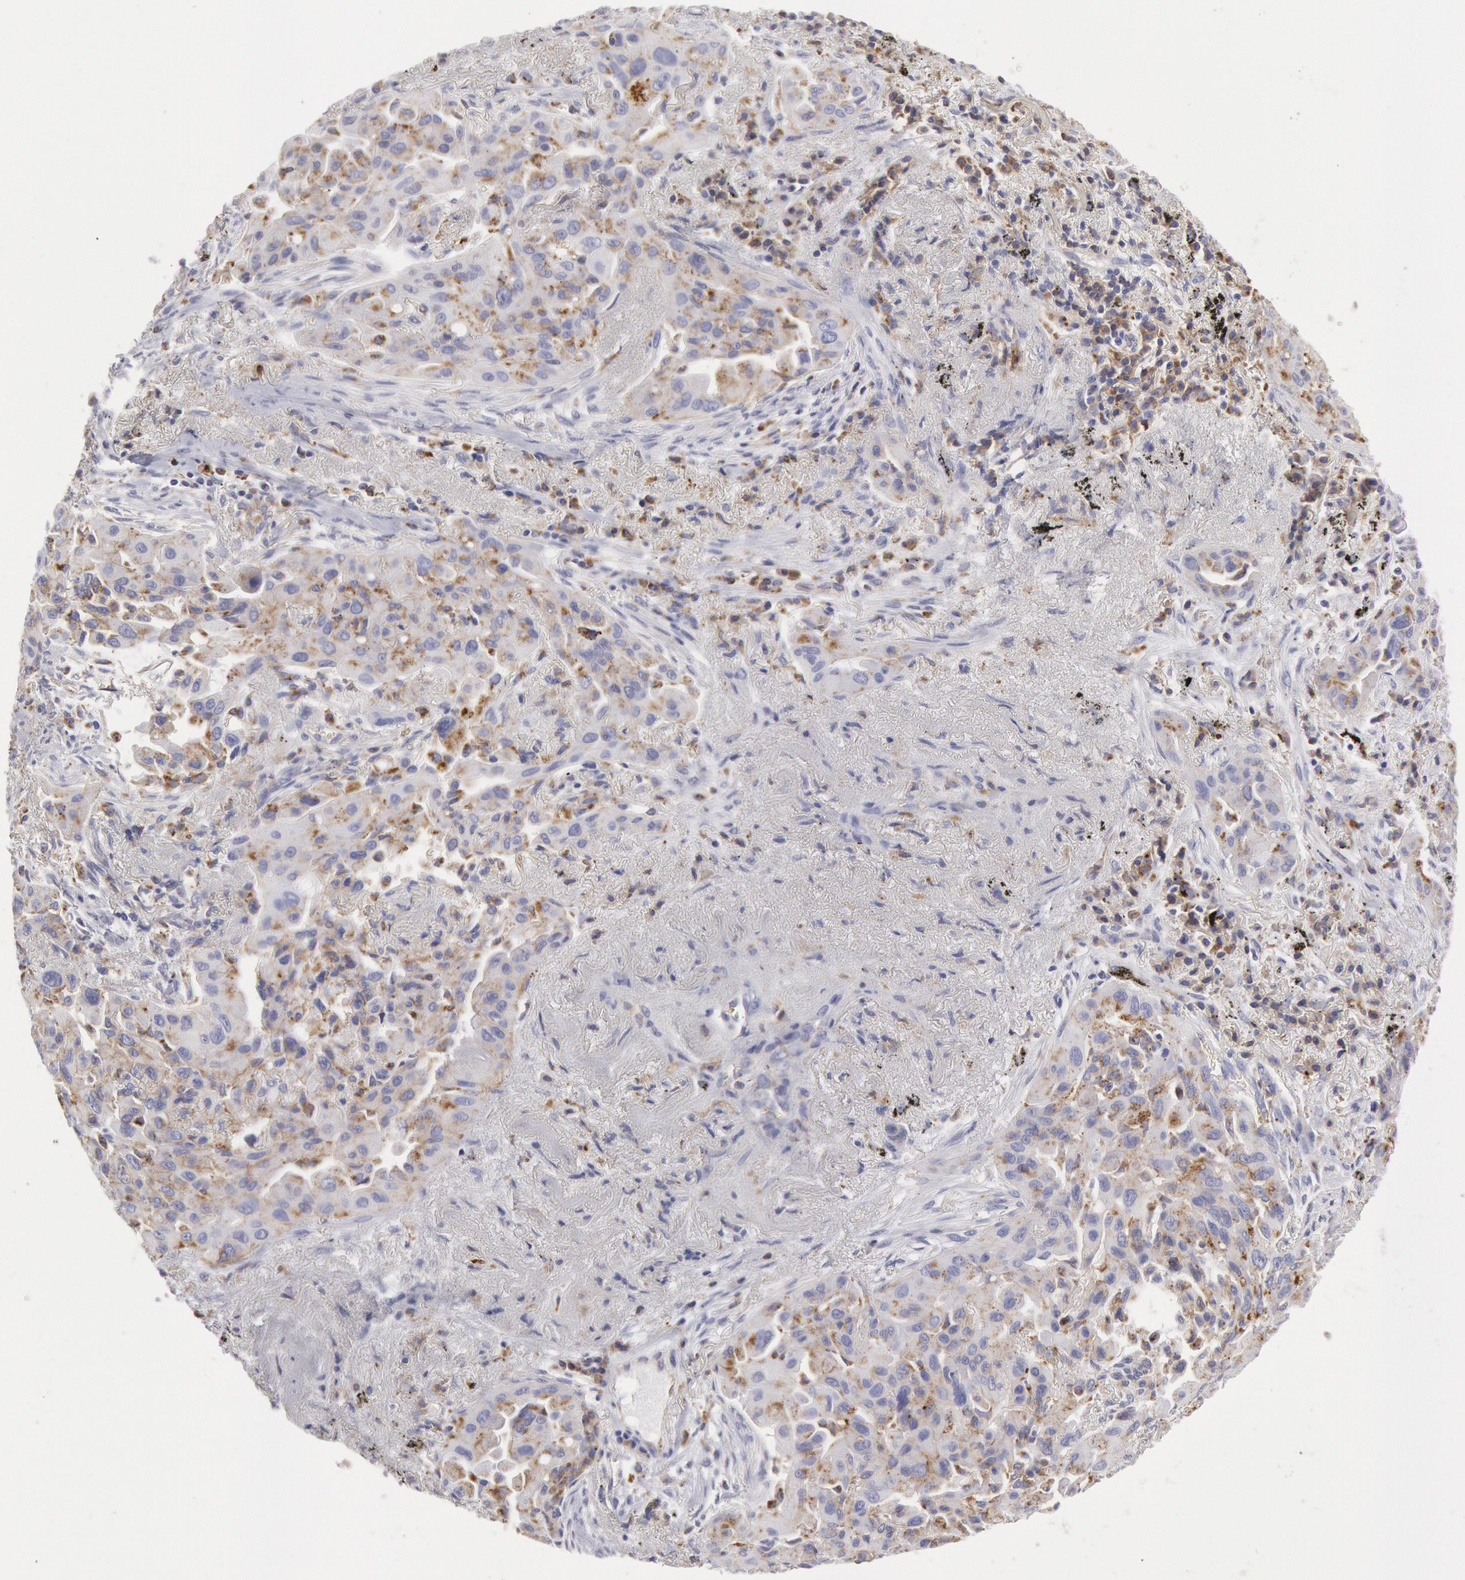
{"staining": {"intensity": "weak", "quantity": "<25%", "location": "cytoplasmic/membranous"}, "tissue": "lung cancer", "cell_type": "Tumor cells", "image_type": "cancer", "snomed": [{"axis": "morphology", "description": "Adenocarcinoma, NOS"}, {"axis": "topography", "description": "Lung"}], "caption": "Protein analysis of lung cancer (adenocarcinoma) shows no significant positivity in tumor cells.", "gene": "FLOT1", "patient": {"sex": "male", "age": 68}}